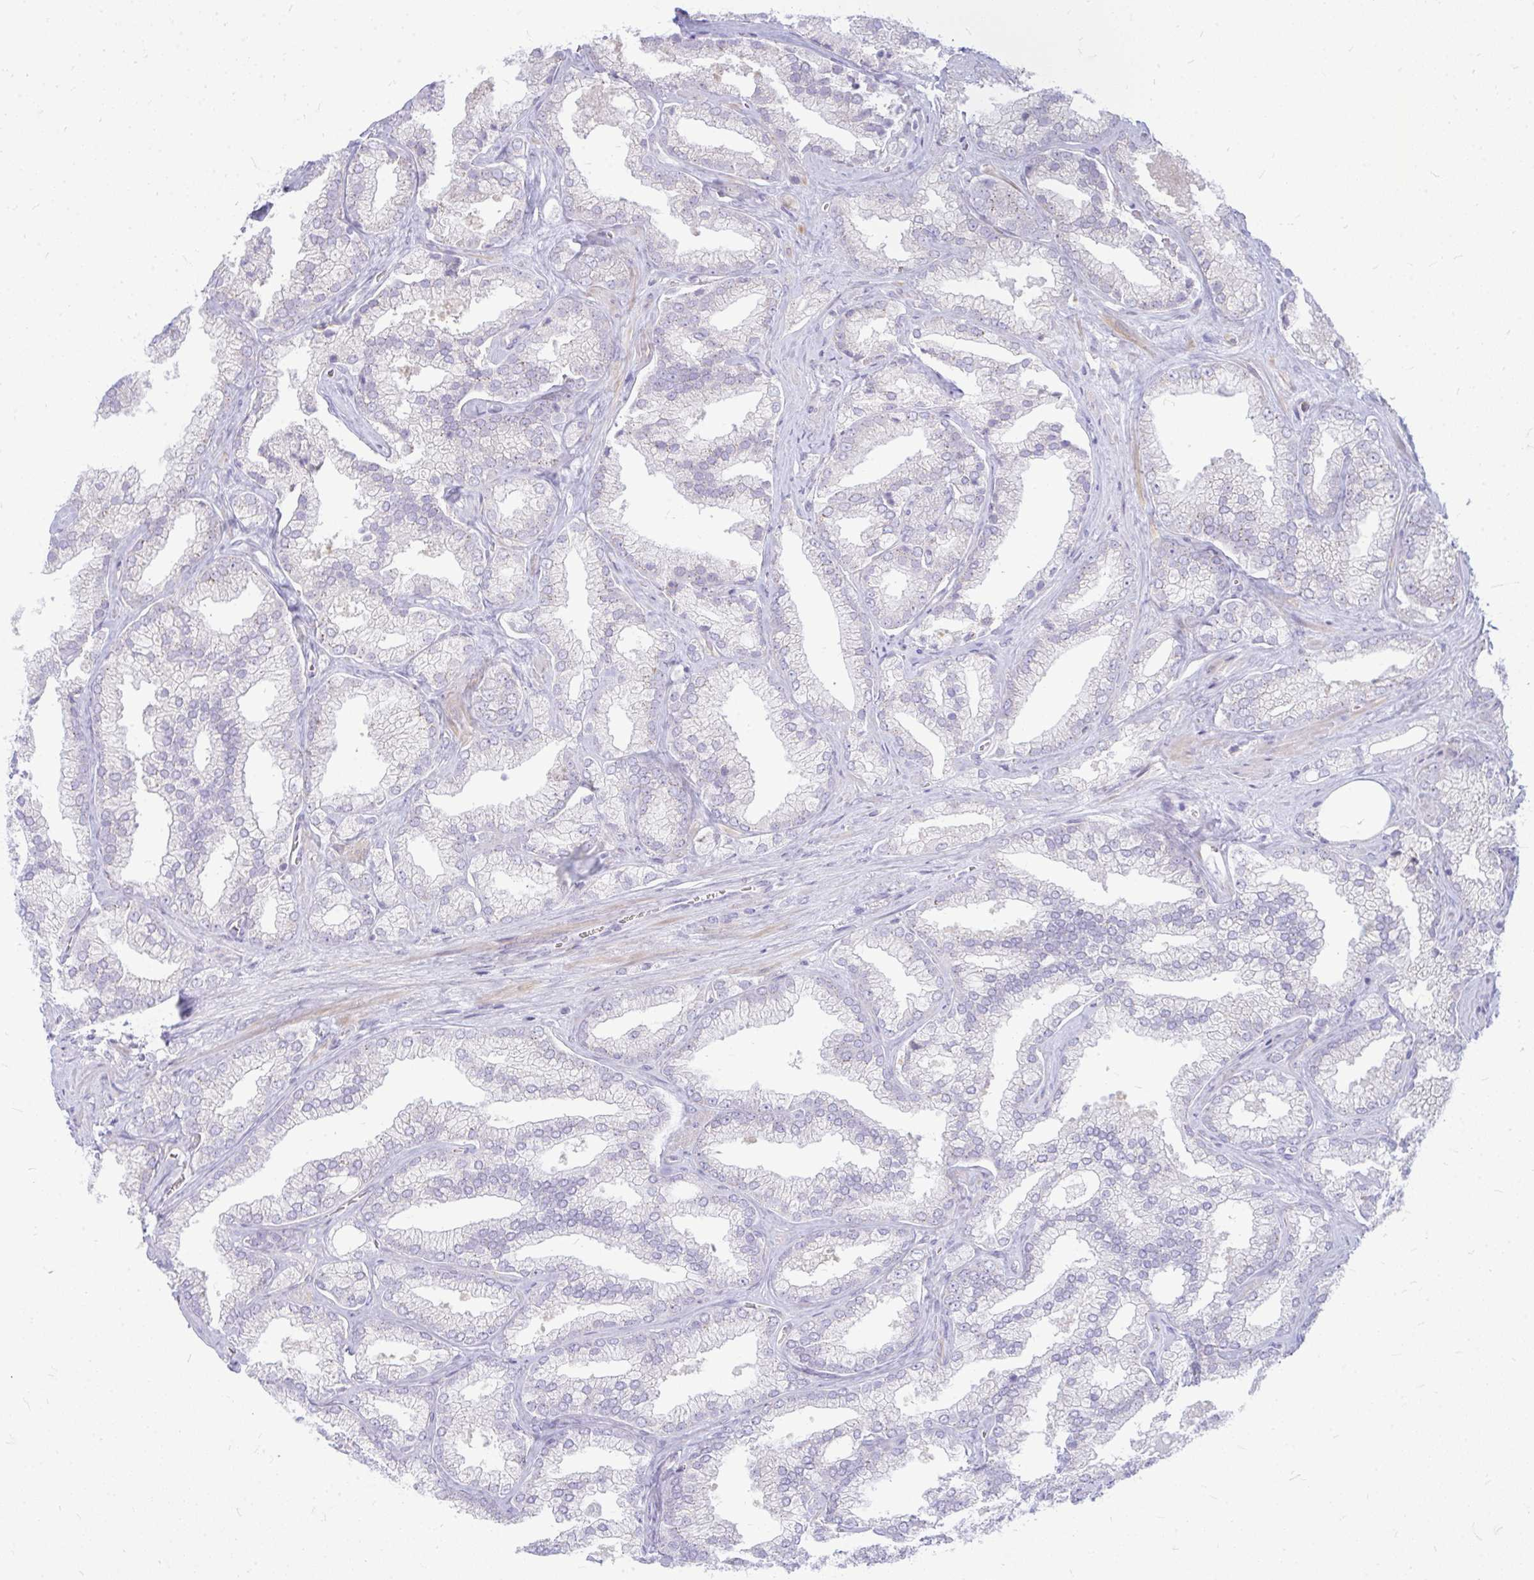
{"staining": {"intensity": "negative", "quantity": "none", "location": "none"}, "tissue": "prostate cancer", "cell_type": "Tumor cells", "image_type": "cancer", "snomed": [{"axis": "morphology", "description": "Adenocarcinoma, High grade"}, {"axis": "topography", "description": "Prostate"}], "caption": "IHC micrograph of prostate cancer stained for a protein (brown), which displays no expression in tumor cells.", "gene": "TSPEAR", "patient": {"sex": "male", "age": 68}}